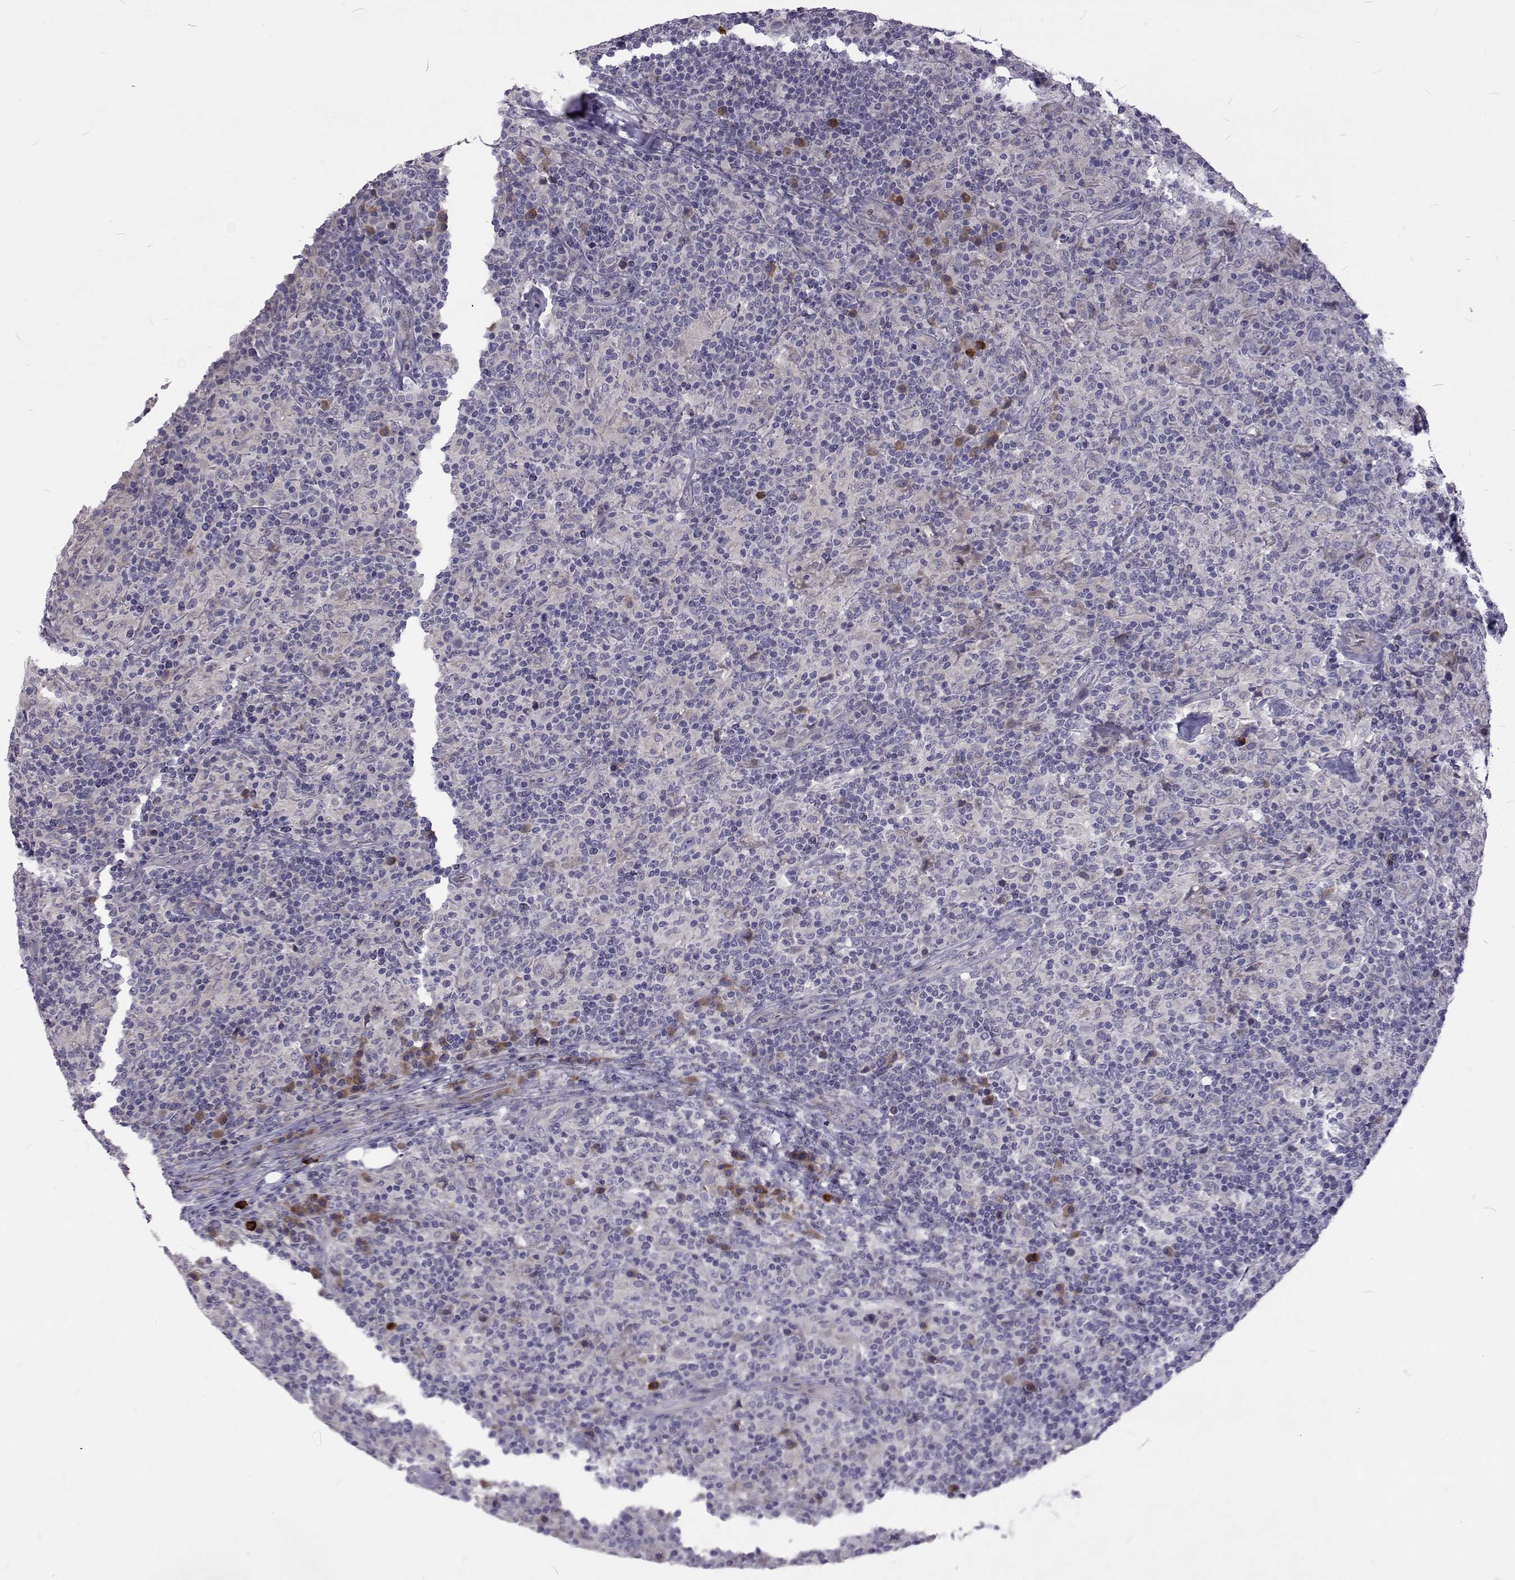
{"staining": {"intensity": "negative", "quantity": "none", "location": "none"}, "tissue": "lymphoma", "cell_type": "Tumor cells", "image_type": "cancer", "snomed": [{"axis": "morphology", "description": "Hodgkin's disease, NOS"}, {"axis": "topography", "description": "Lymph node"}], "caption": "This is an immunohistochemistry micrograph of human lymphoma. There is no staining in tumor cells.", "gene": "NPR3", "patient": {"sex": "male", "age": 70}}